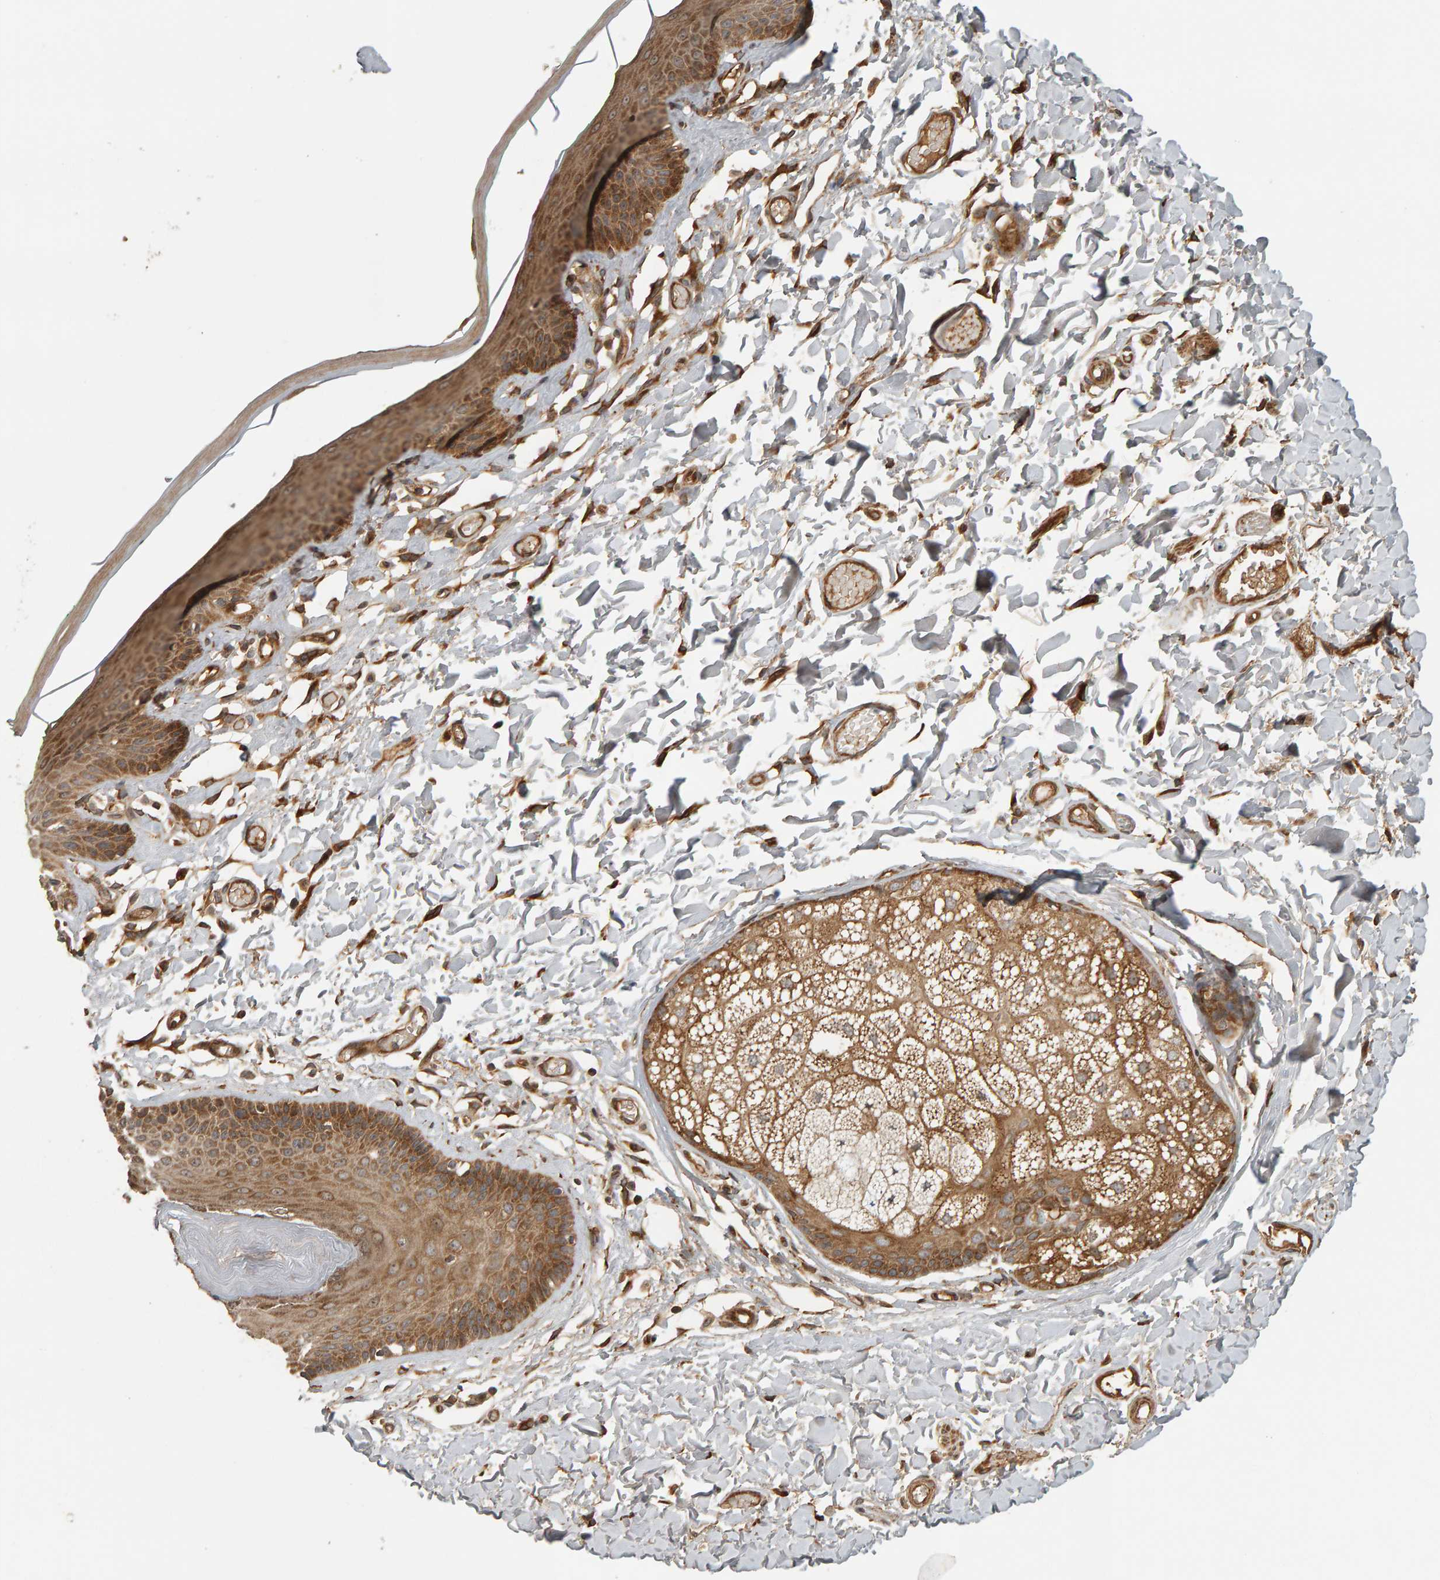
{"staining": {"intensity": "moderate", "quantity": ">75%", "location": "cytoplasmic/membranous"}, "tissue": "skin", "cell_type": "Epidermal cells", "image_type": "normal", "snomed": [{"axis": "morphology", "description": "Normal tissue, NOS"}, {"axis": "topography", "description": "Vulva"}], "caption": "DAB immunohistochemical staining of unremarkable skin demonstrates moderate cytoplasmic/membranous protein staining in about >75% of epidermal cells.", "gene": "ZFAND1", "patient": {"sex": "female", "age": 73}}